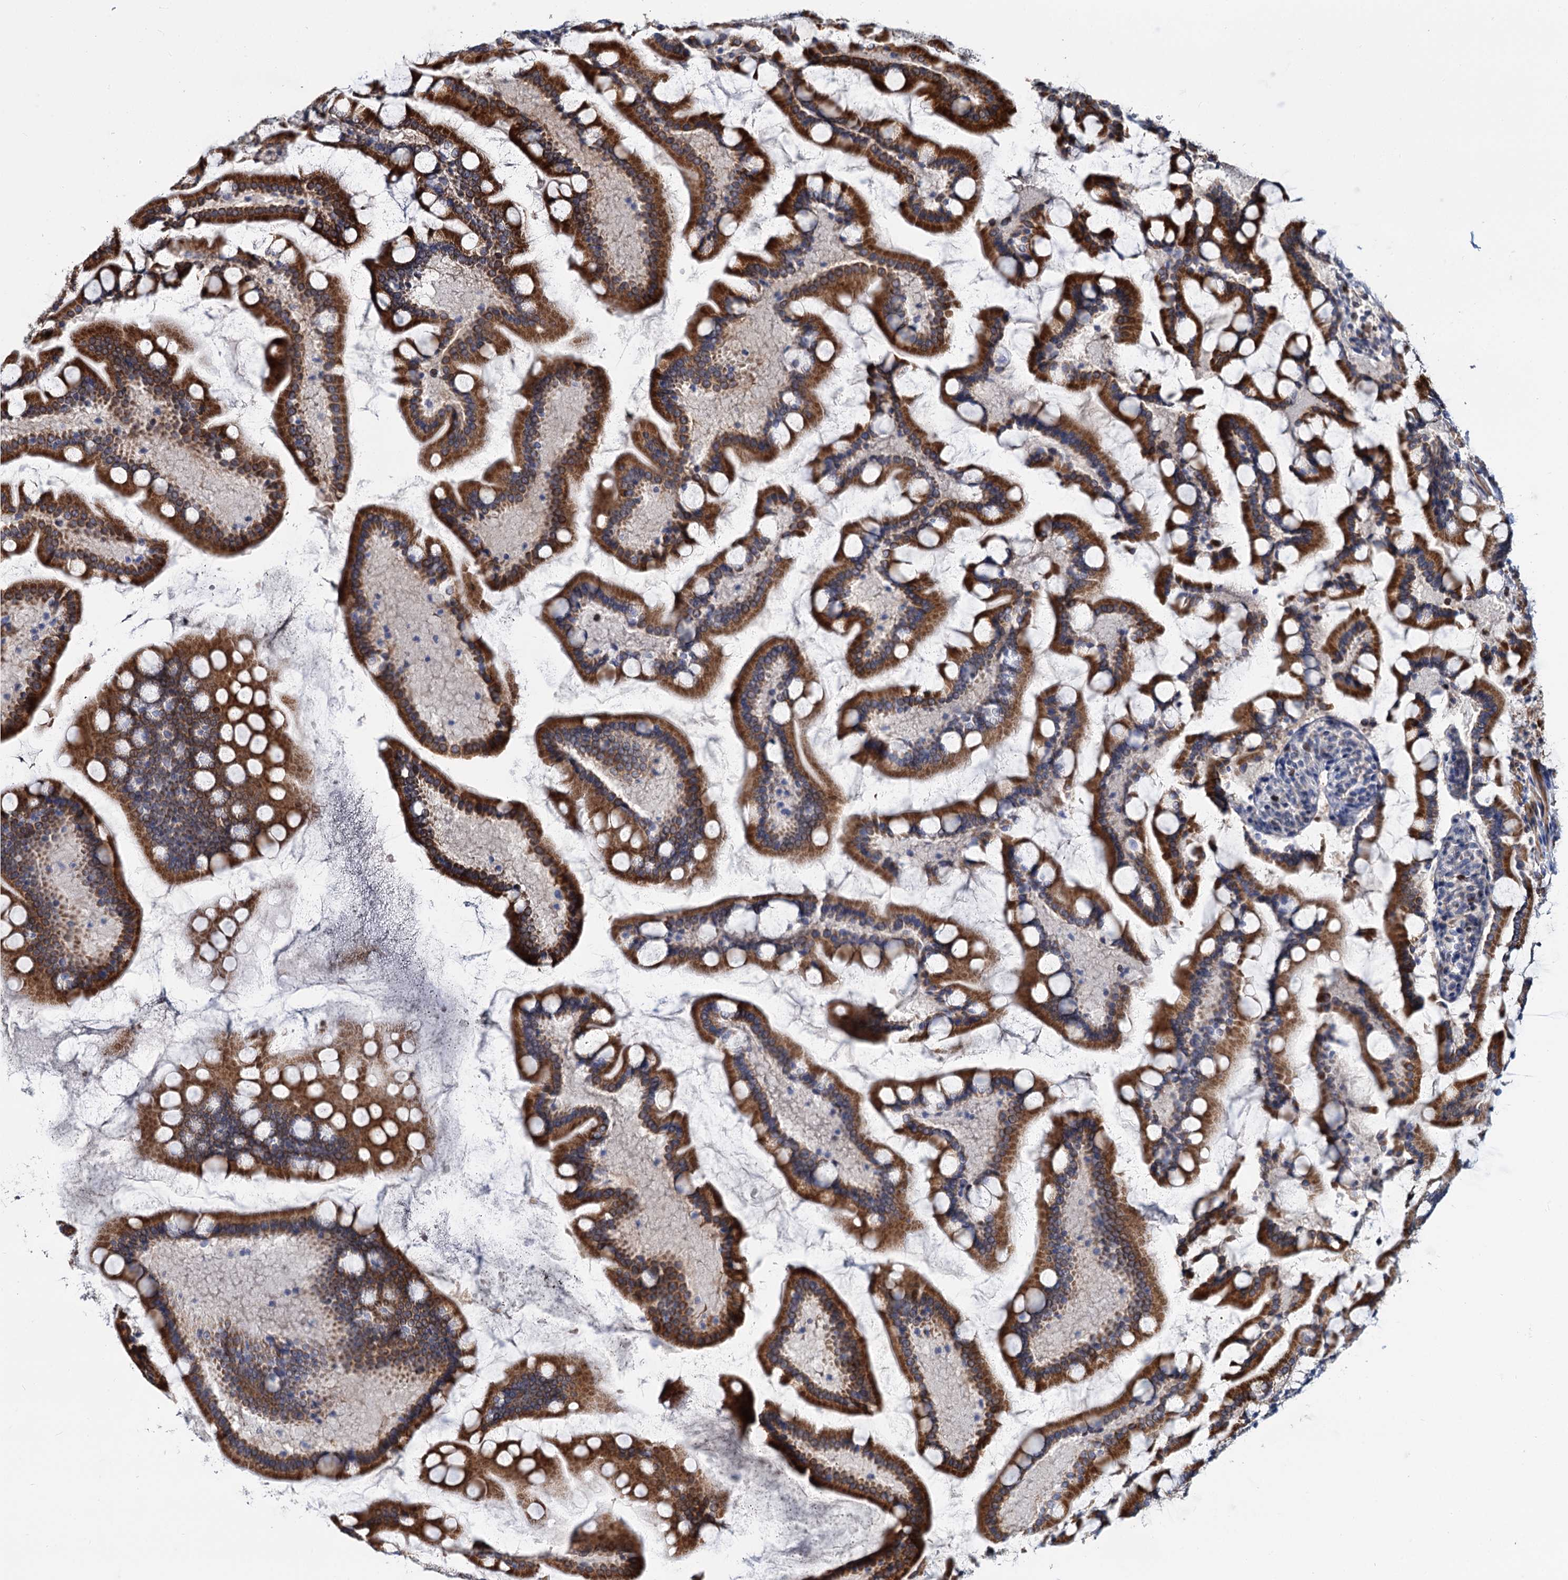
{"staining": {"intensity": "strong", "quantity": ">75%", "location": "cytoplasmic/membranous"}, "tissue": "small intestine", "cell_type": "Glandular cells", "image_type": "normal", "snomed": [{"axis": "morphology", "description": "Normal tissue, NOS"}, {"axis": "topography", "description": "Small intestine"}], "caption": "IHC (DAB) staining of unremarkable small intestine exhibits strong cytoplasmic/membranous protein expression in about >75% of glandular cells.", "gene": "ALKBH7", "patient": {"sex": "male", "age": 41}}